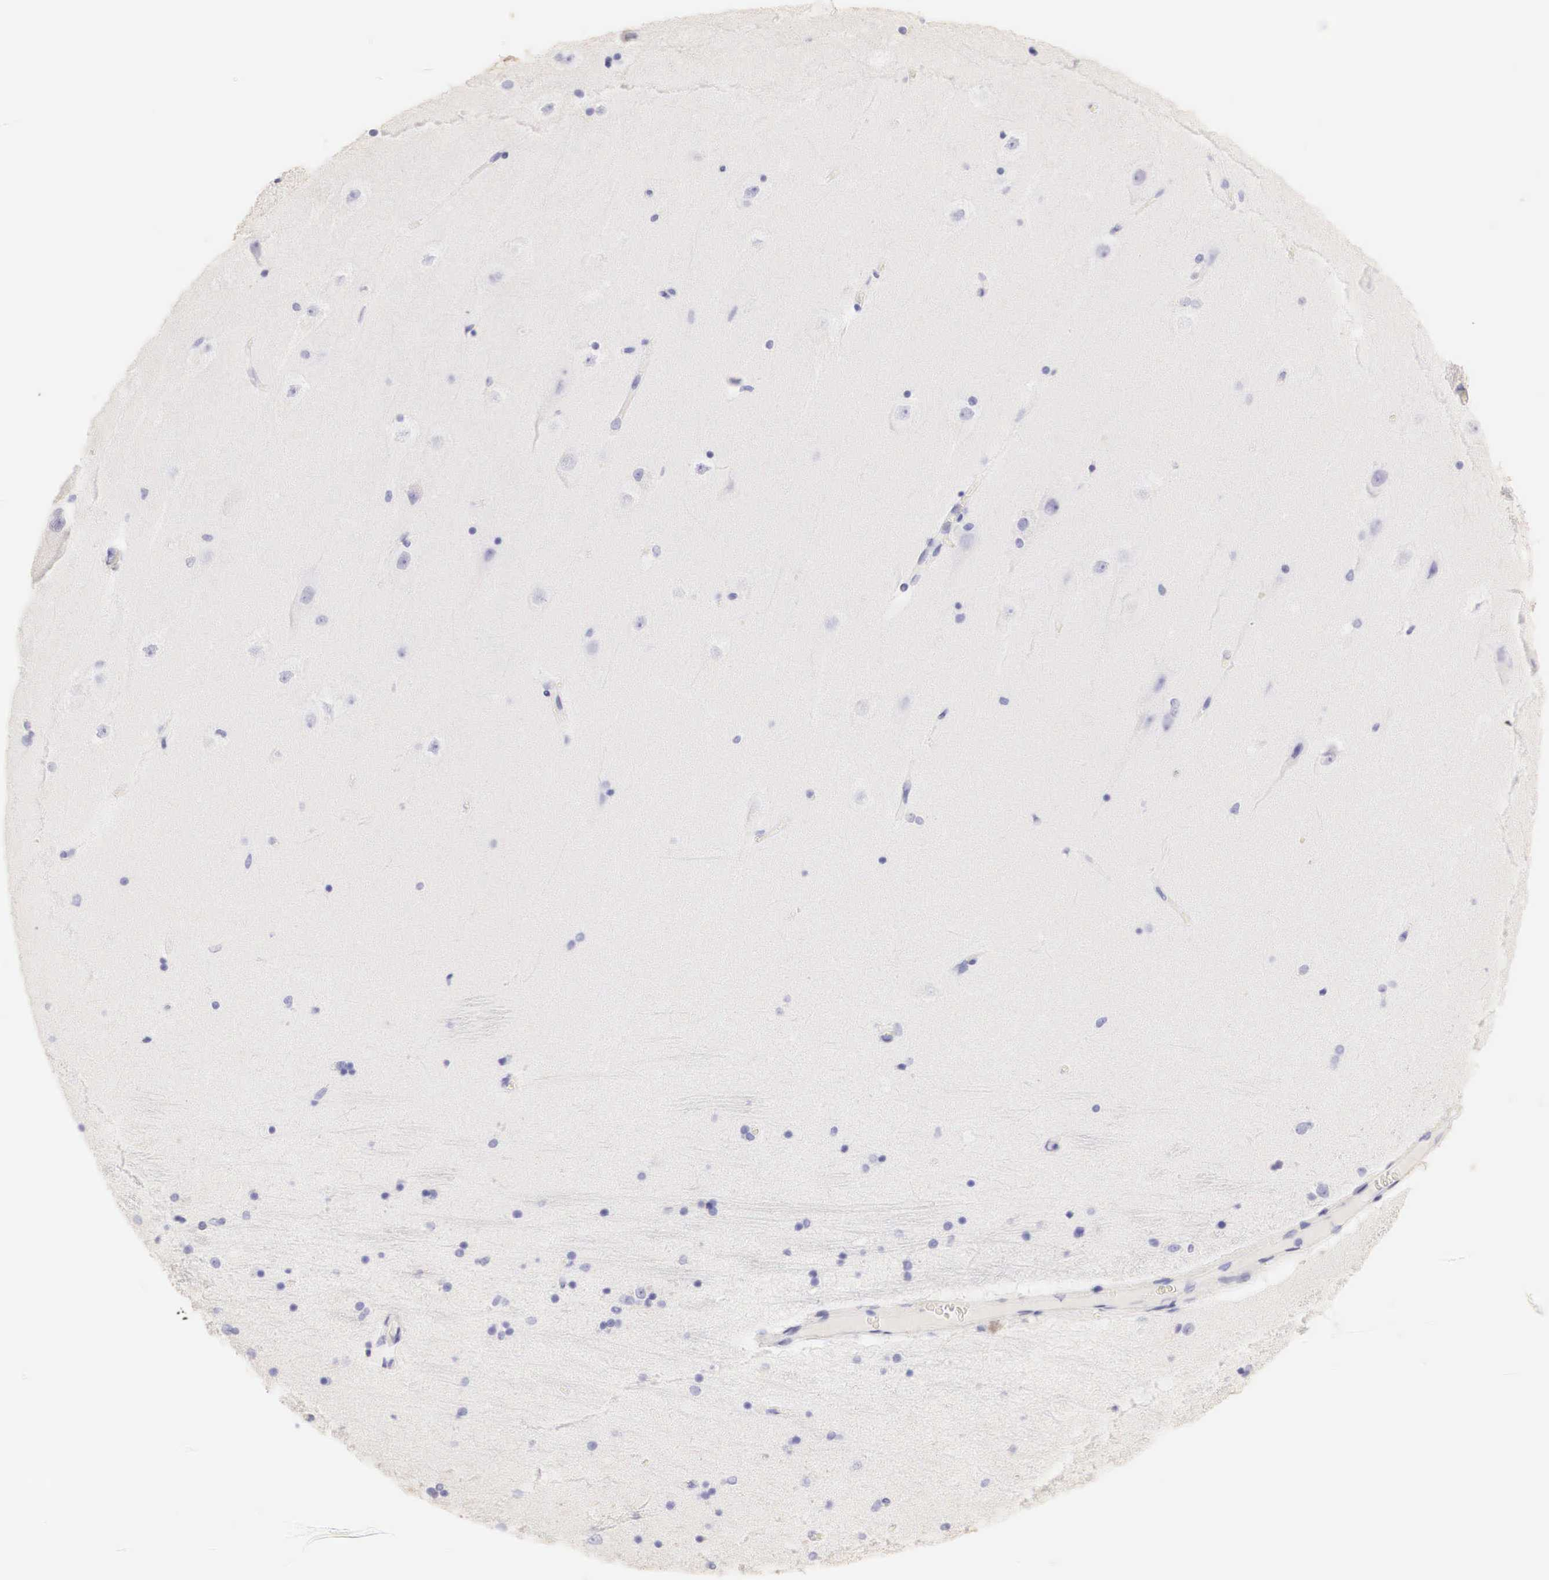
{"staining": {"intensity": "negative", "quantity": "none", "location": "none"}, "tissue": "hippocampus", "cell_type": "Glial cells", "image_type": "normal", "snomed": [{"axis": "morphology", "description": "Normal tissue, NOS"}, {"axis": "topography", "description": "Hippocampus"}], "caption": "There is no significant expression in glial cells of hippocampus.", "gene": "ERBB2", "patient": {"sex": "female", "age": 54}}